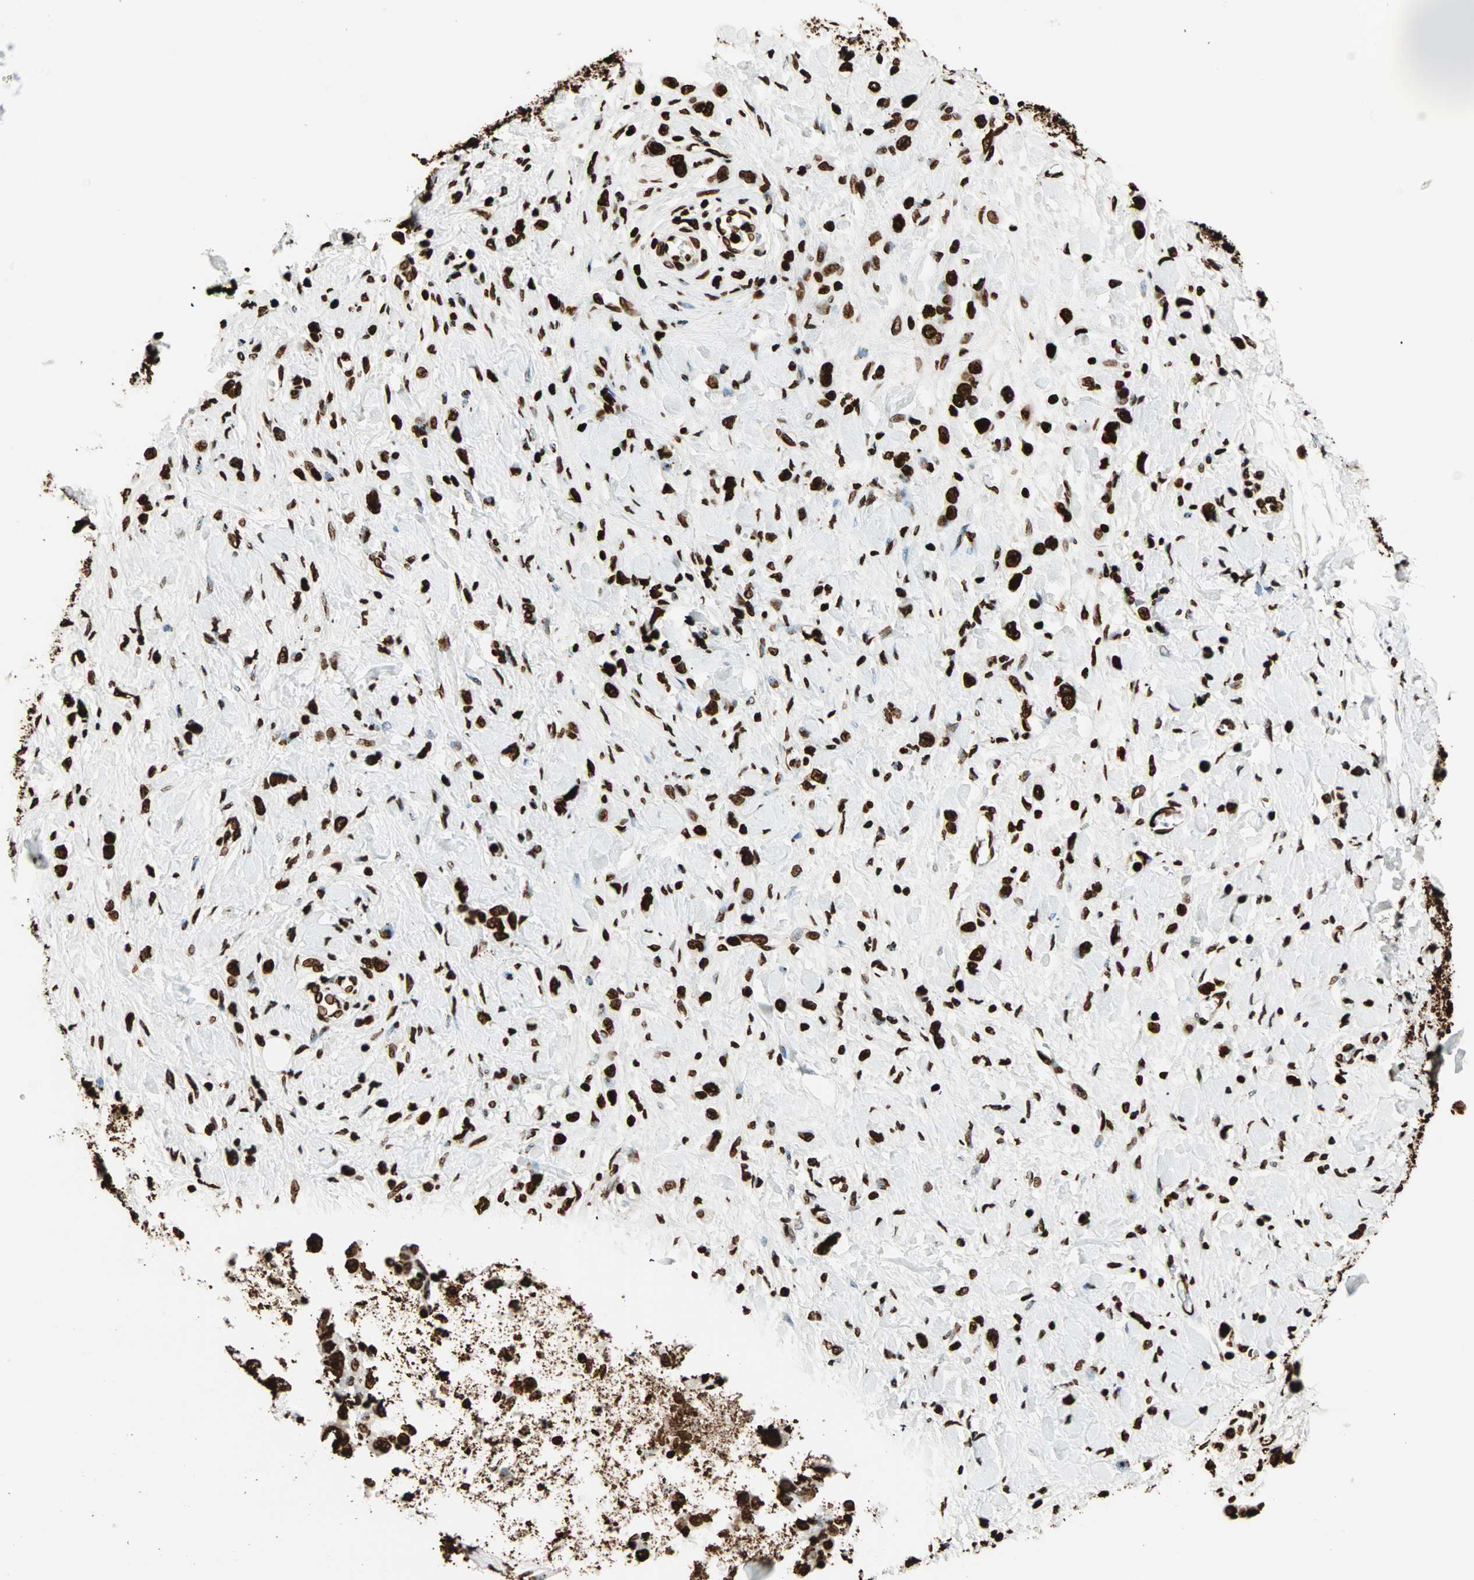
{"staining": {"intensity": "strong", "quantity": ">75%", "location": "nuclear"}, "tissue": "stomach cancer", "cell_type": "Tumor cells", "image_type": "cancer", "snomed": [{"axis": "morphology", "description": "Normal tissue, NOS"}, {"axis": "morphology", "description": "Adenocarcinoma, NOS"}, {"axis": "topography", "description": "Stomach, upper"}, {"axis": "topography", "description": "Stomach"}], "caption": "Adenocarcinoma (stomach) stained for a protein displays strong nuclear positivity in tumor cells.", "gene": "GLI2", "patient": {"sex": "female", "age": 65}}